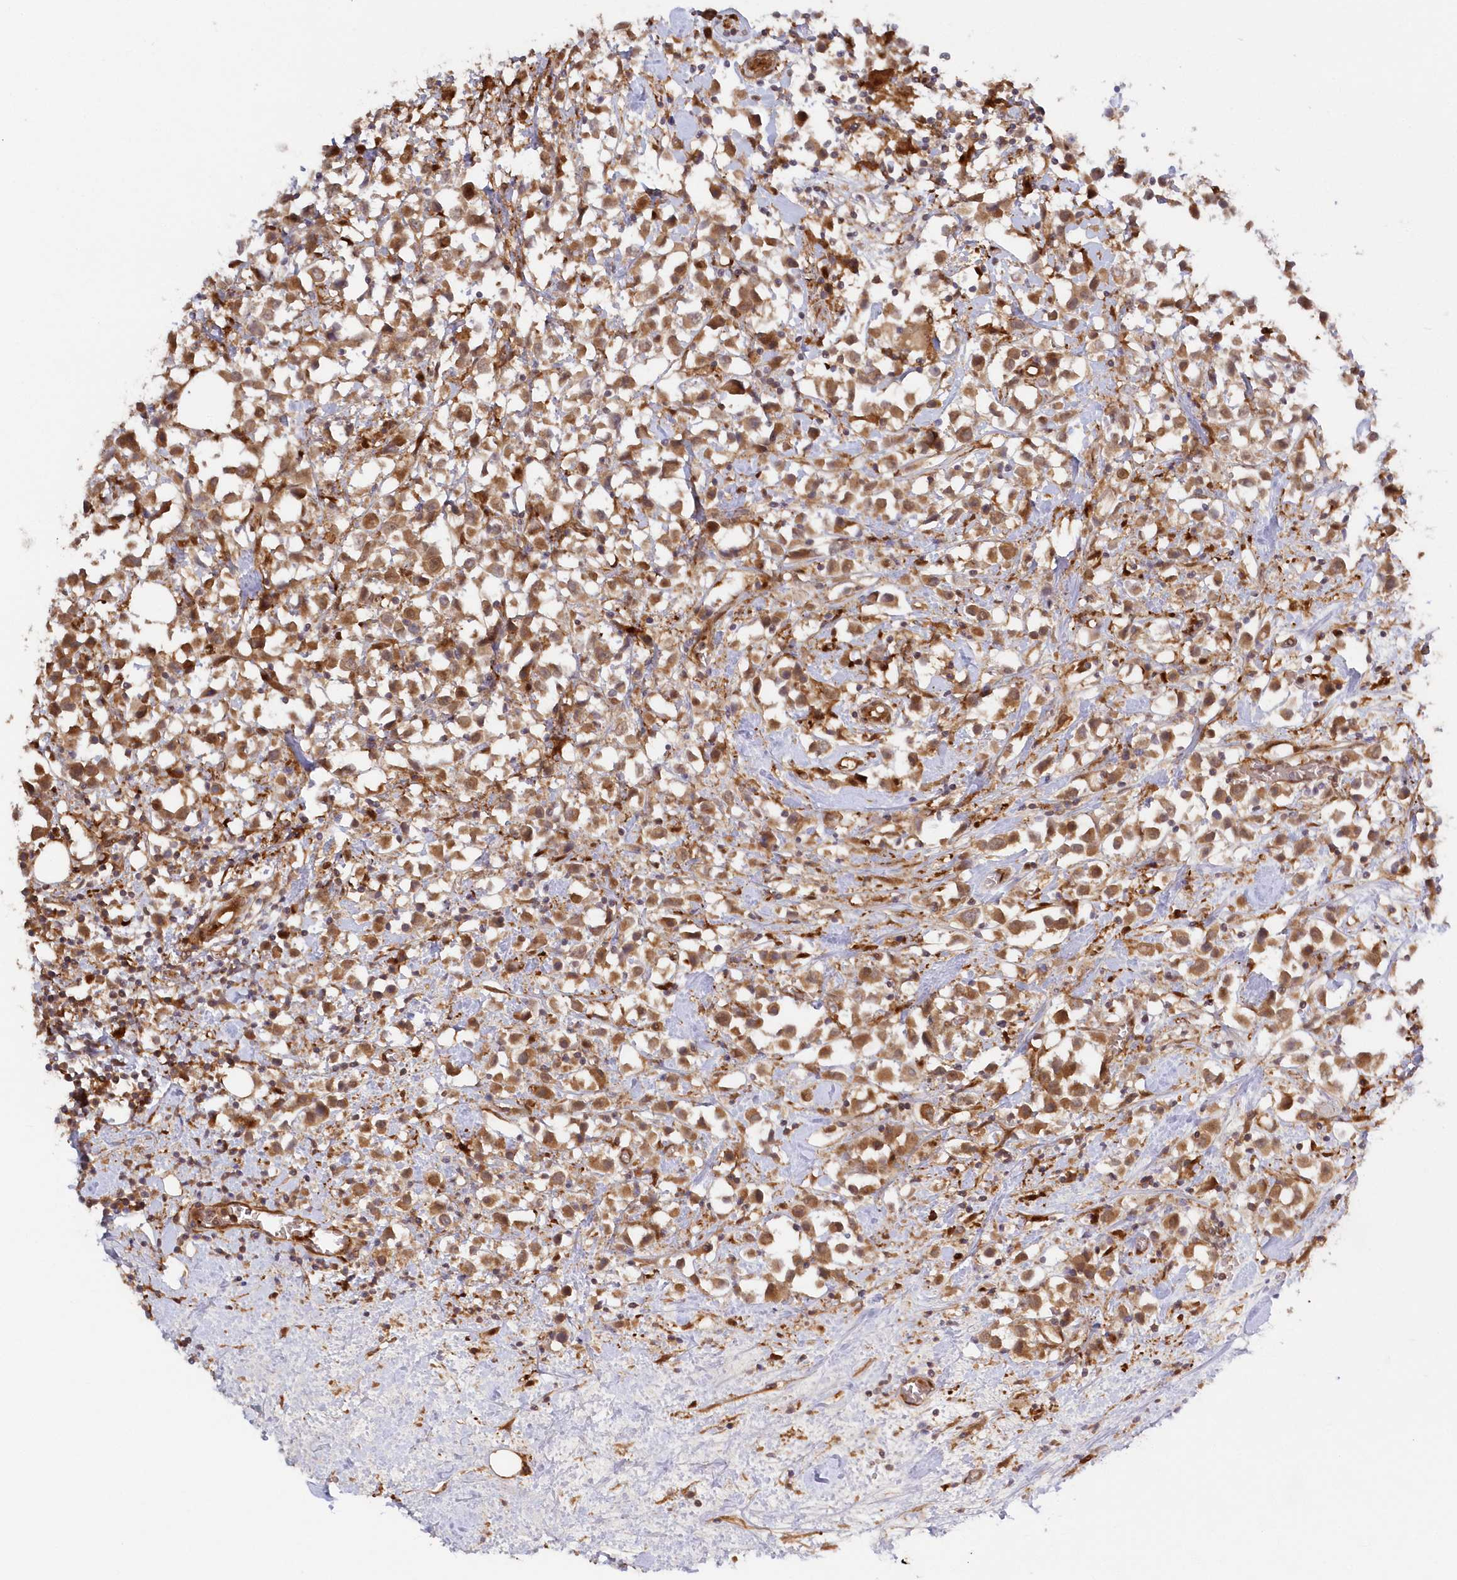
{"staining": {"intensity": "moderate", "quantity": ">75%", "location": "cytoplasmic/membranous"}, "tissue": "breast cancer", "cell_type": "Tumor cells", "image_type": "cancer", "snomed": [{"axis": "morphology", "description": "Duct carcinoma"}, {"axis": "topography", "description": "Breast"}], "caption": "Brown immunohistochemical staining in breast cancer shows moderate cytoplasmic/membranous positivity in about >75% of tumor cells.", "gene": "GBE1", "patient": {"sex": "female", "age": 61}}